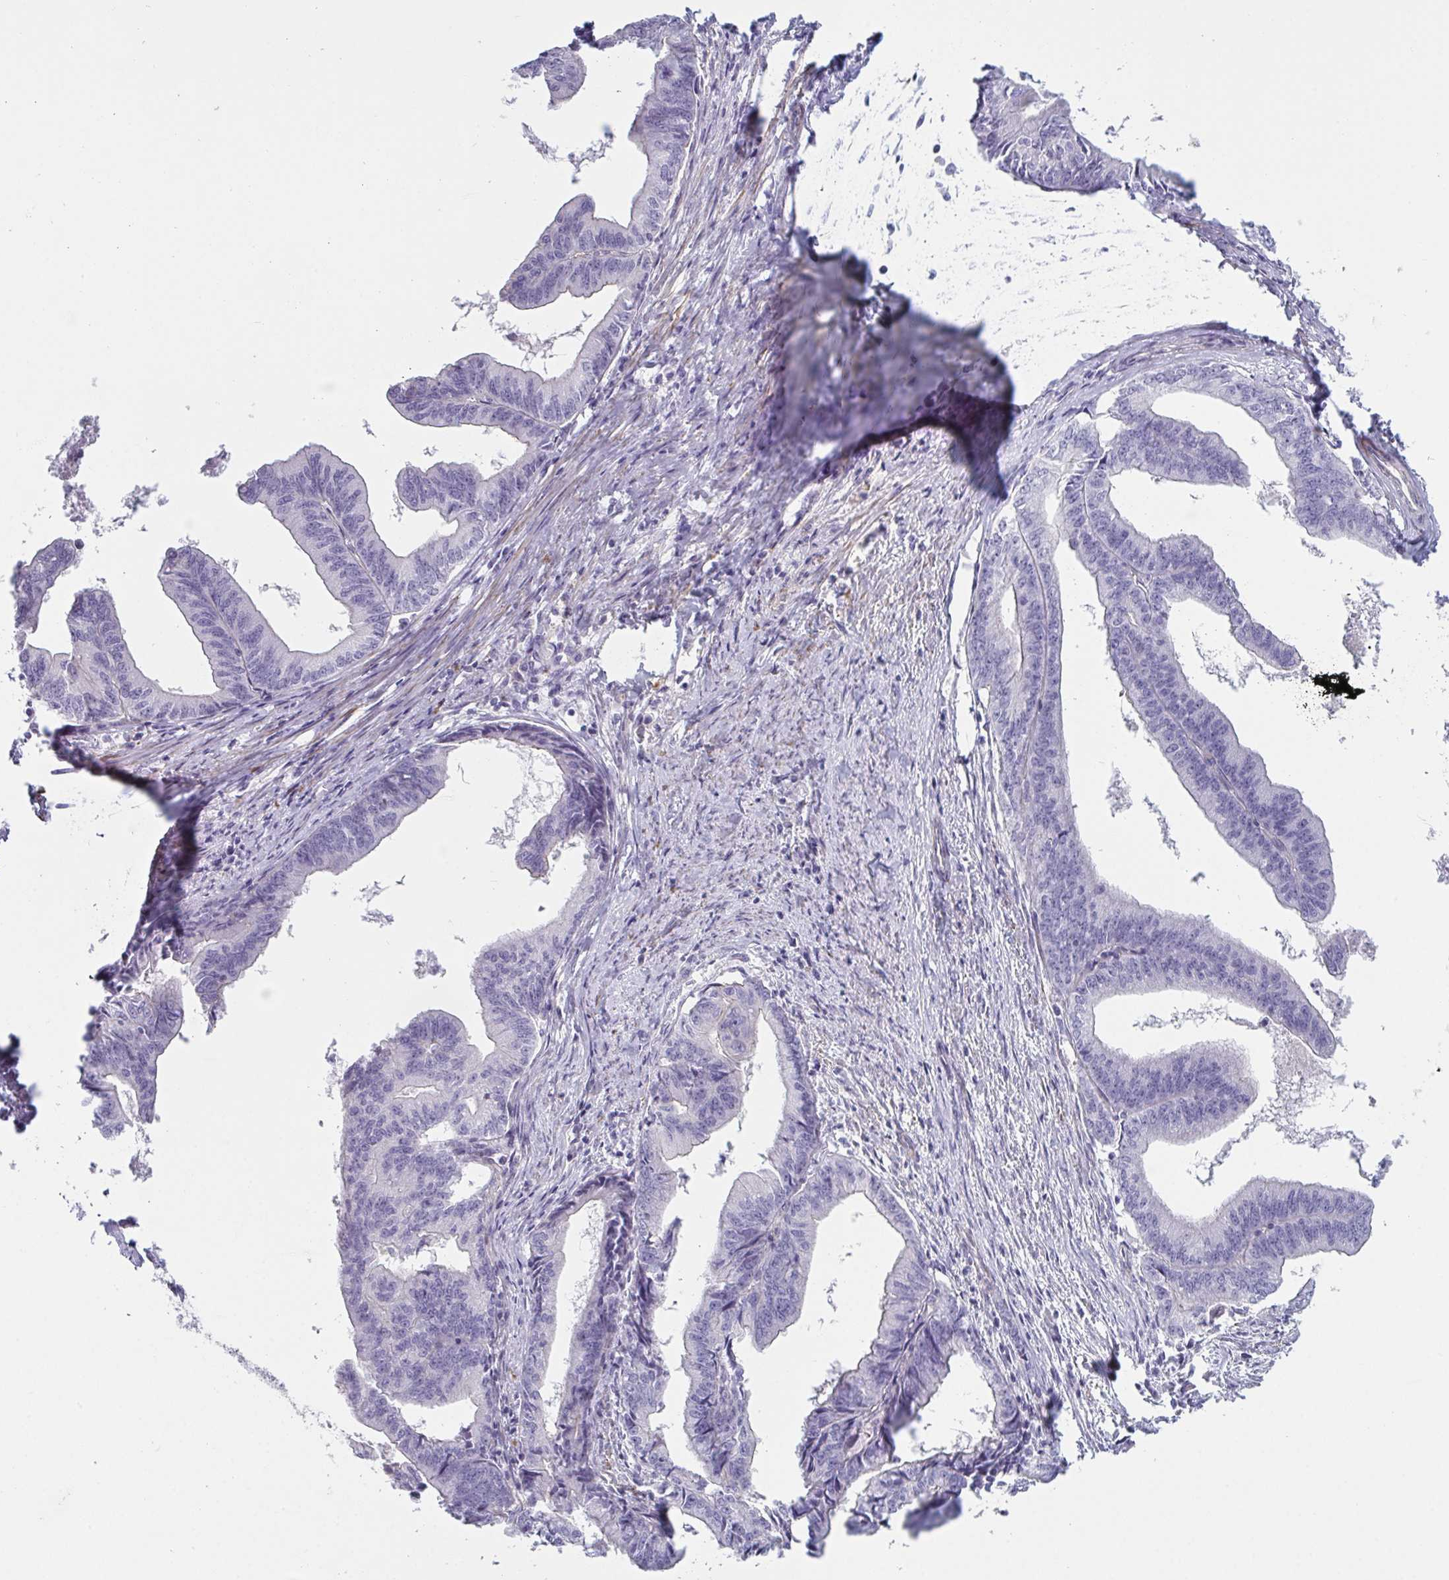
{"staining": {"intensity": "negative", "quantity": "none", "location": "none"}, "tissue": "endometrial cancer", "cell_type": "Tumor cells", "image_type": "cancer", "snomed": [{"axis": "morphology", "description": "Adenocarcinoma, NOS"}, {"axis": "topography", "description": "Endometrium"}], "caption": "Tumor cells are negative for protein expression in human endometrial cancer (adenocarcinoma).", "gene": "OR5P3", "patient": {"sex": "female", "age": 65}}